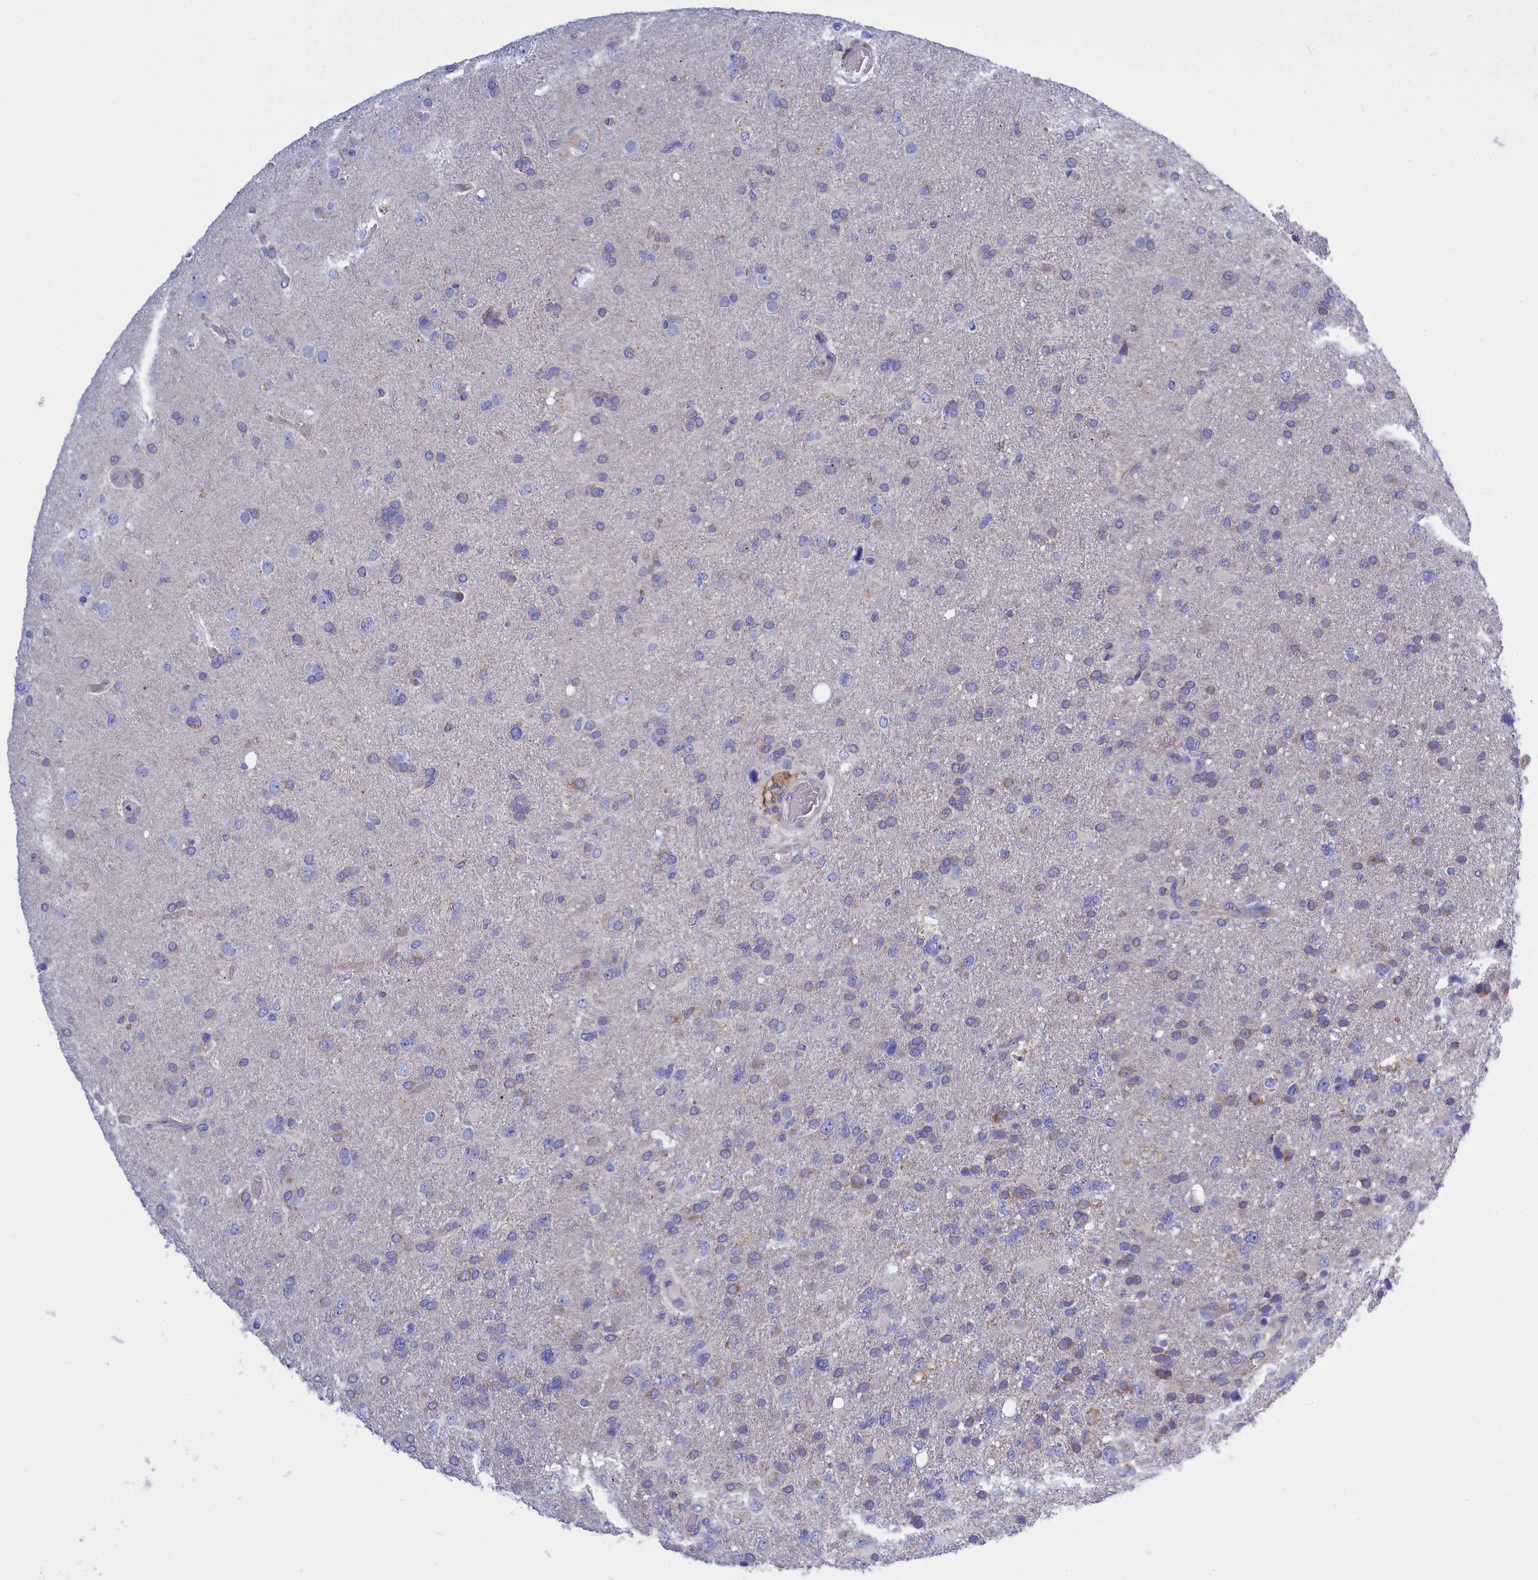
{"staining": {"intensity": "weak", "quantity": "<25%", "location": "cytoplasmic/membranous"}, "tissue": "glioma", "cell_type": "Tumor cells", "image_type": "cancer", "snomed": [{"axis": "morphology", "description": "Glioma, malignant, High grade"}, {"axis": "topography", "description": "Brain"}], "caption": "DAB immunohistochemical staining of human glioma demonstrates no significant staining in tumor cells.", "gene": "CCRL2", "patient": {"sex": "male", "age": 61}}